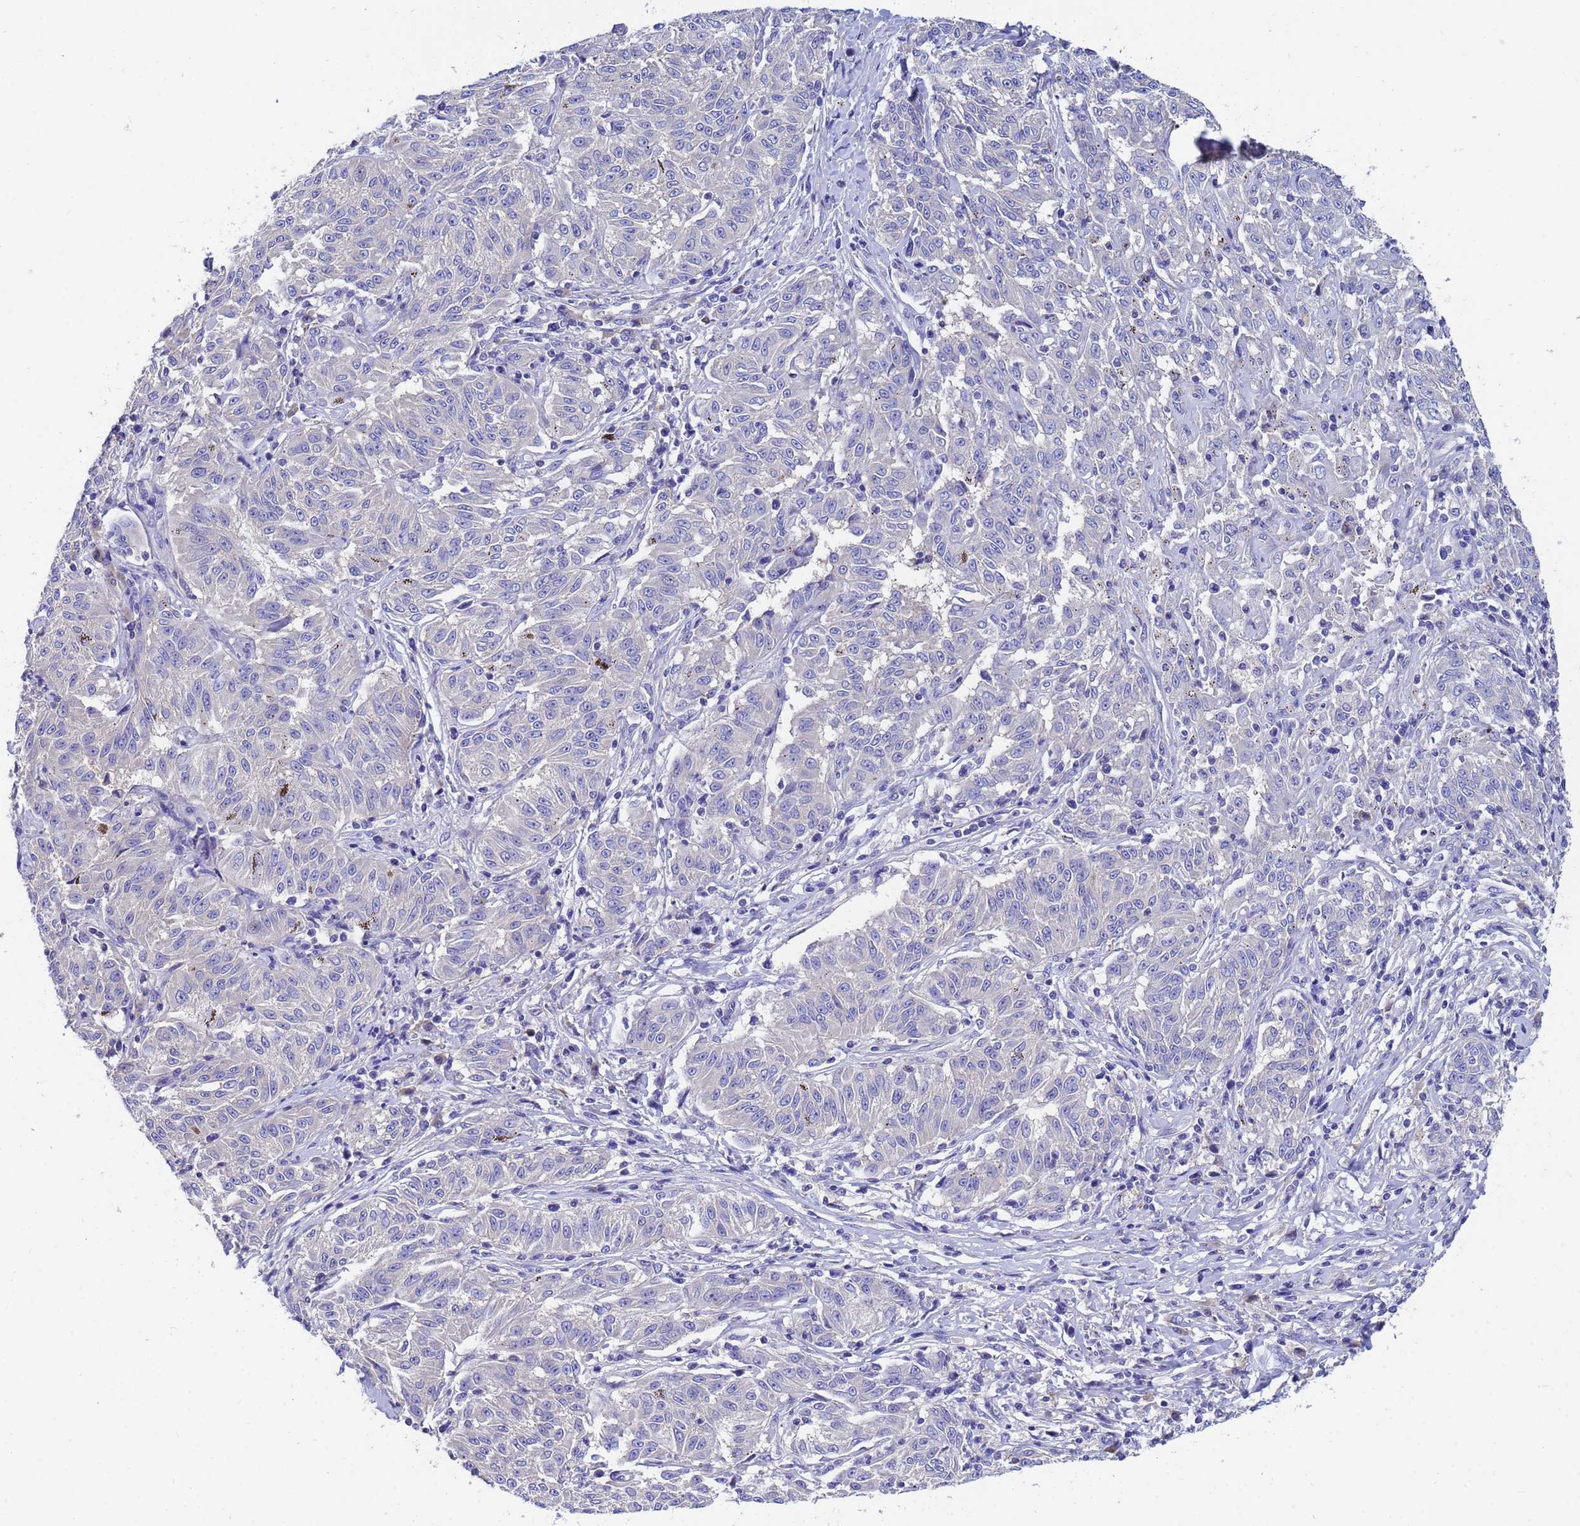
{"staining": {"intensity": "negative", "quantity": "none", "location": "none"}, "tissue": "melanoma", "cell_type": "Tumor cells", "image_type": "cancer", "snomed": [{"axis": "morphology", "description": "Malignant melanoma, NOS"}, {"axis": "topography", "description": "Skin"}], "caption": "Human melanoma stained for a protein using immunohistochemistry demonstrates no expression in tumor cells.", "gene": "UBE2O", "patient": {"sex": "female", "age": 72}}